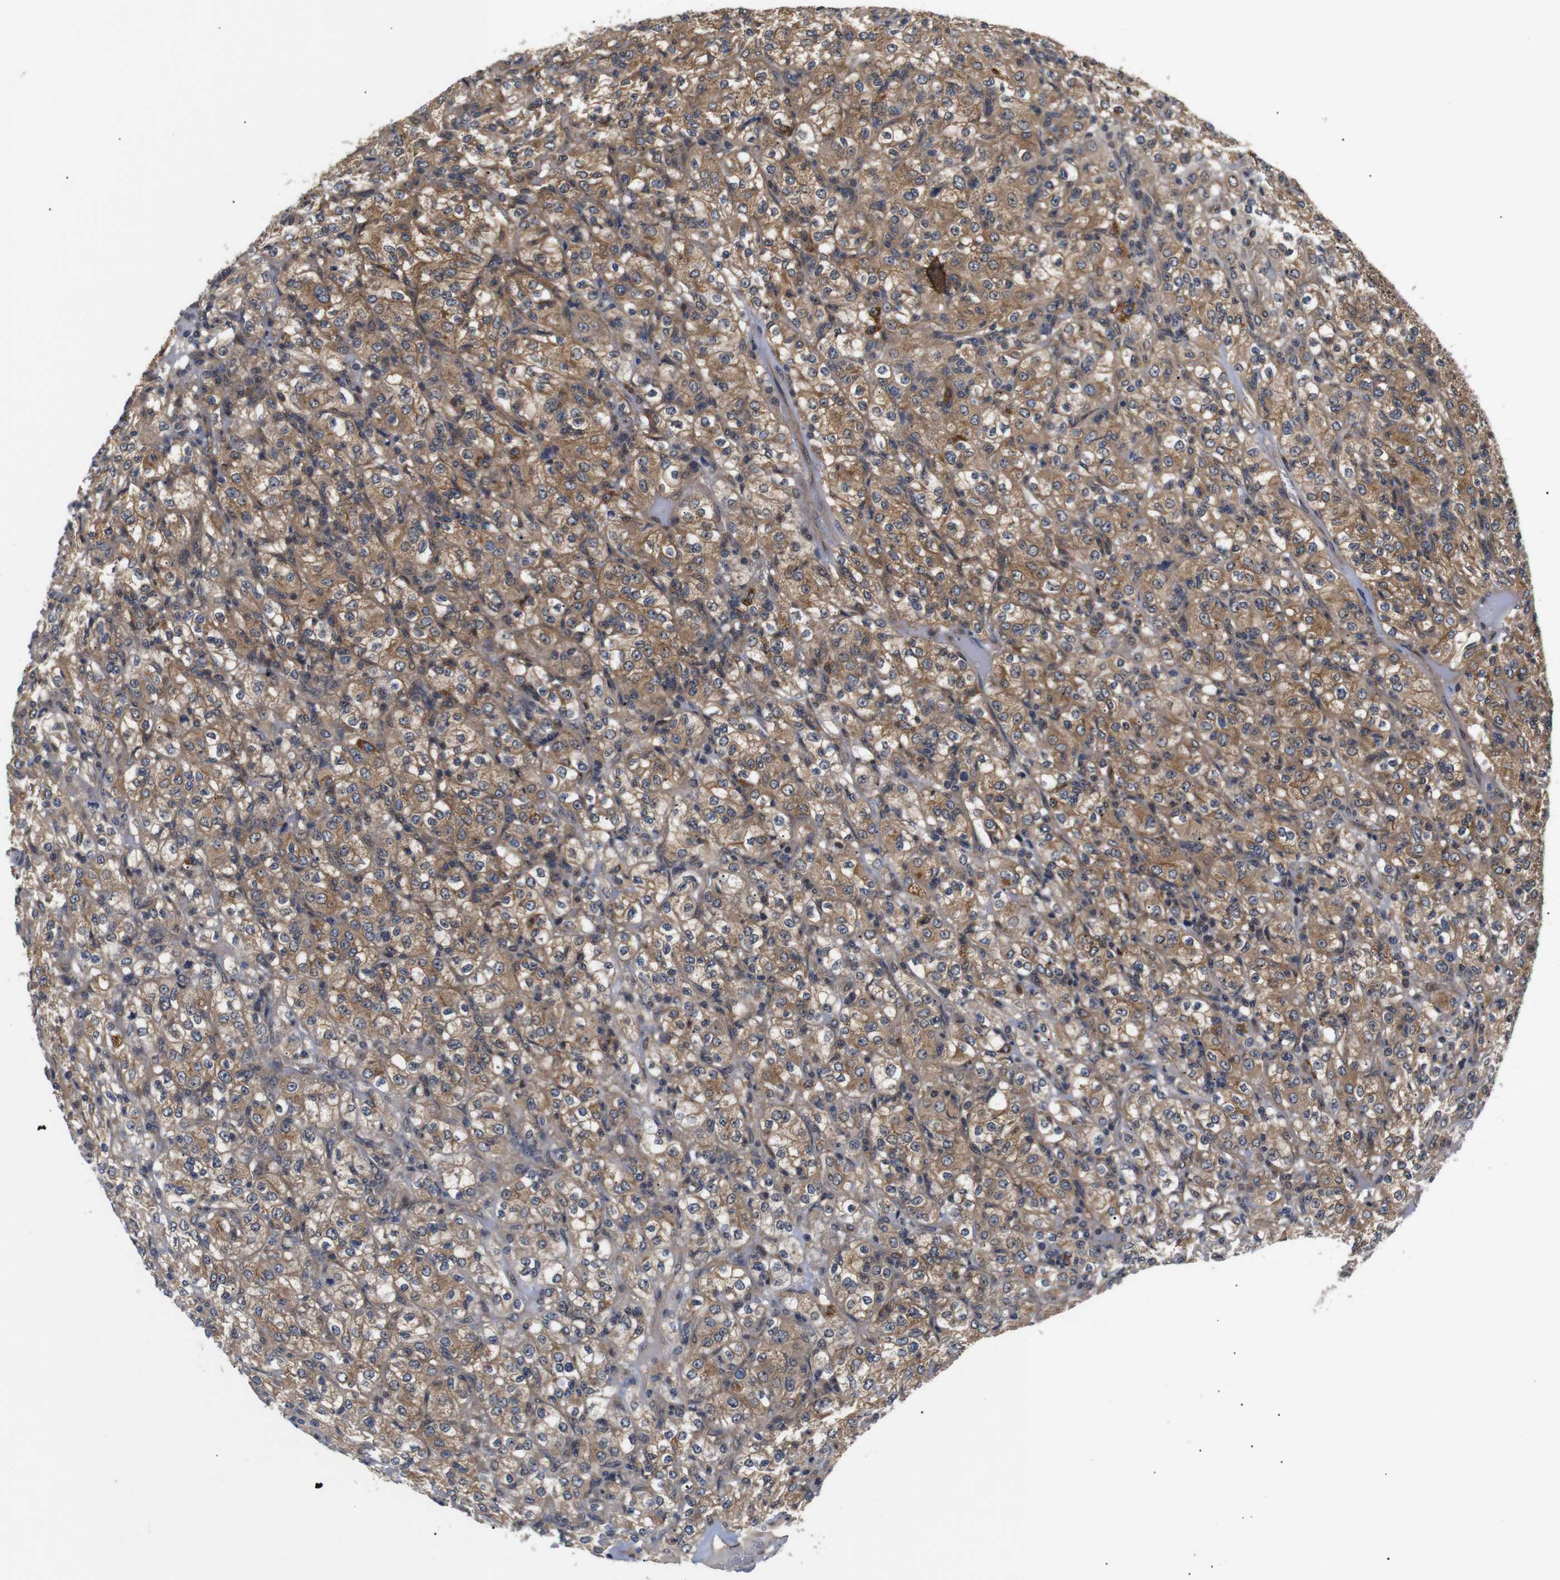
{"staining": {"intensity": "moderate", "quantity": ">75%", "location": "cytoplasmic/membranous"}, "tissue": "renal cancer", "cell_type": "Tumor cells", "image_type": "cancer", "snomed": [{"axis": "morphology", "description": "Normal tissue, NOS"}, {"axis": "morphology", "description": "Adenocarcinoma, NOS"}, {"axis": "topography", "description": "Kidney"}], "caption": "Renal cancer stained with immunohistochemistry (IHC) demonstrates moderate cytoplasmic/membranous staining in approximately >75% of tumor cells. The staining is performed using DAB (3,3'-diaminobenzidine) brown chromogen to label protein expression. The nuclei are counter-stained blue using hematoxylin.", "gene": "RIPK1", "patient": {"sex": "female", "age": 72}}